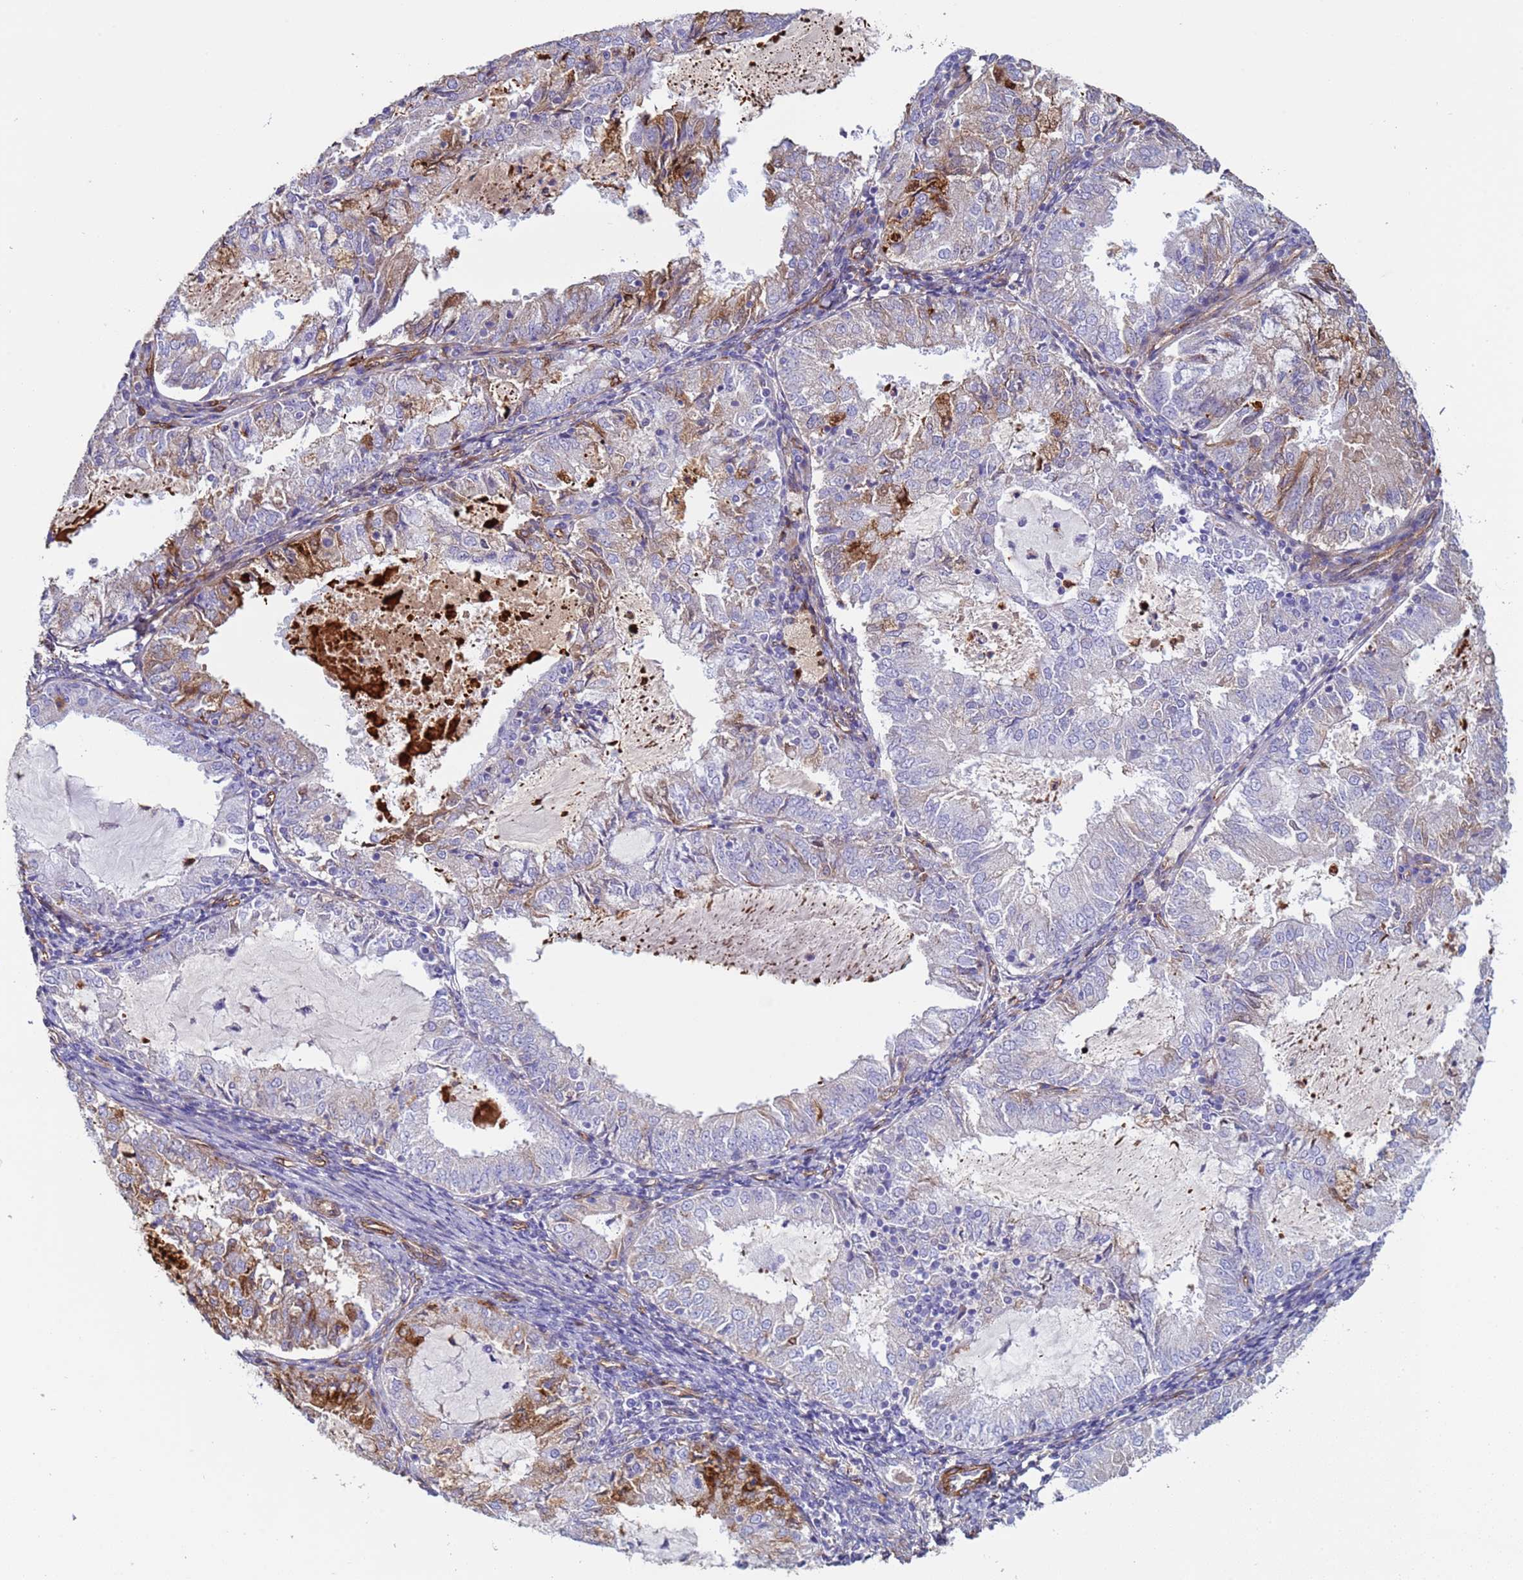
{"staining": {"intensity": "moderate", "quantity": "<25%", "location": "cytoplasmic/membranous"}, "tissue": "endometrial cancer", "cell_type": "Tumor cells", "image_type": "cancer", "snomed": [{"axis": "morphology", "description": "Adenocarcinoma, NOS"}, {"axis": "topography", "description": "Endometrium"}], "caption": "DAB immunohistochemical staining of human endometrial cancer shows moderate cytoplasmic/membranous protein positivity in approximately <25% of tumor cells.", "gene": "GASK1A", "patient": {"sex": "female", "age": 57}}